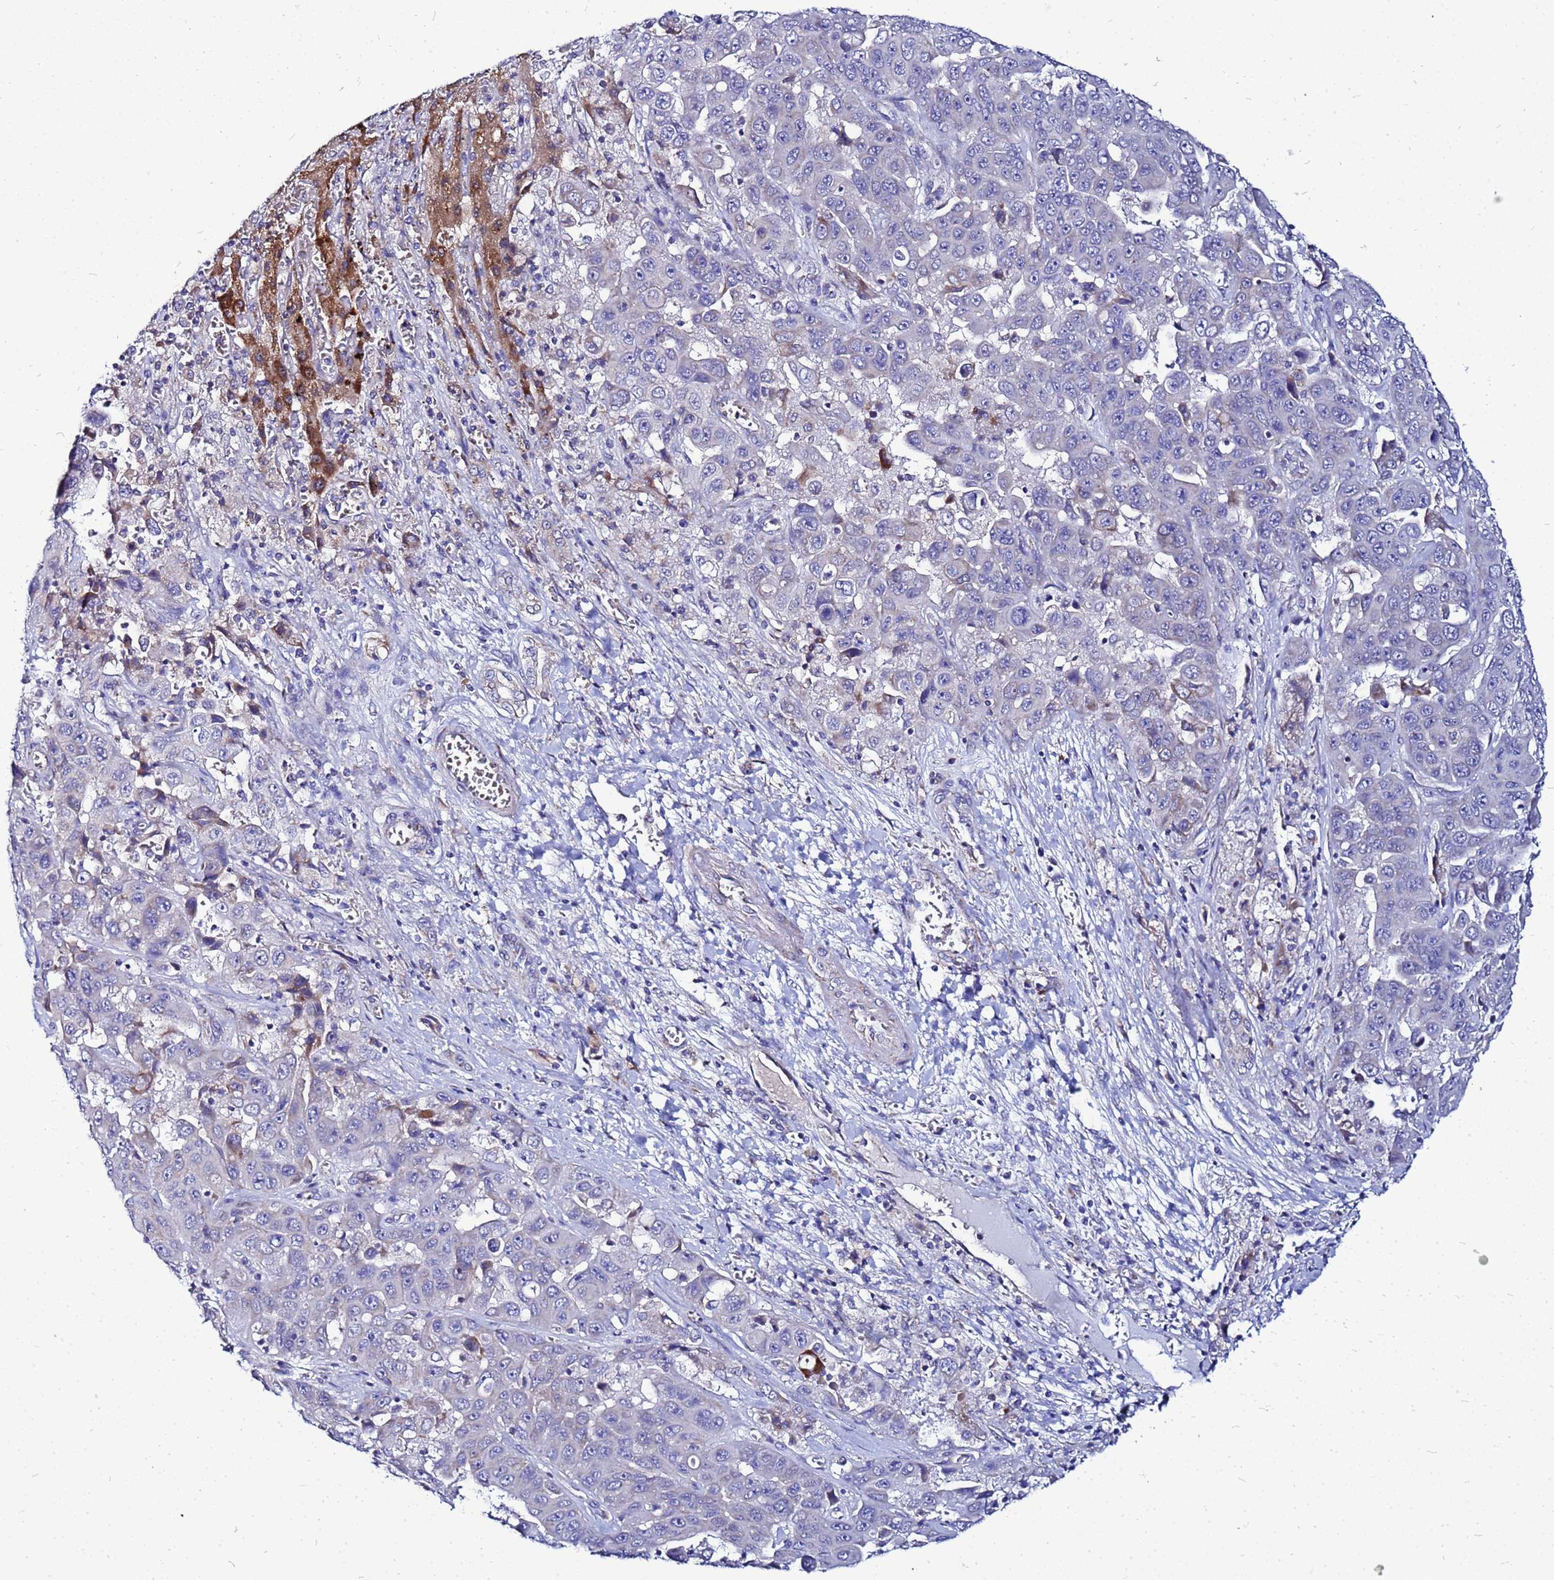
{"staining": {"intensity": "negative", "quantity": "none", "location": "none"}, "tissue": "liver cancer", "cell_type": "Tumor cells", "image_type": "cancer", "snomed": [{"axis": "morphology", "description": "Cholangiocarcinoma"}, {"axis": "topography", "description": "Liver"}], "caption": "Tumor cells are negative for protein expression in human cholangiocarcinoma (liver).", "gene": "FAHD2A", "patient": {"sex": "female", "age": 52}}